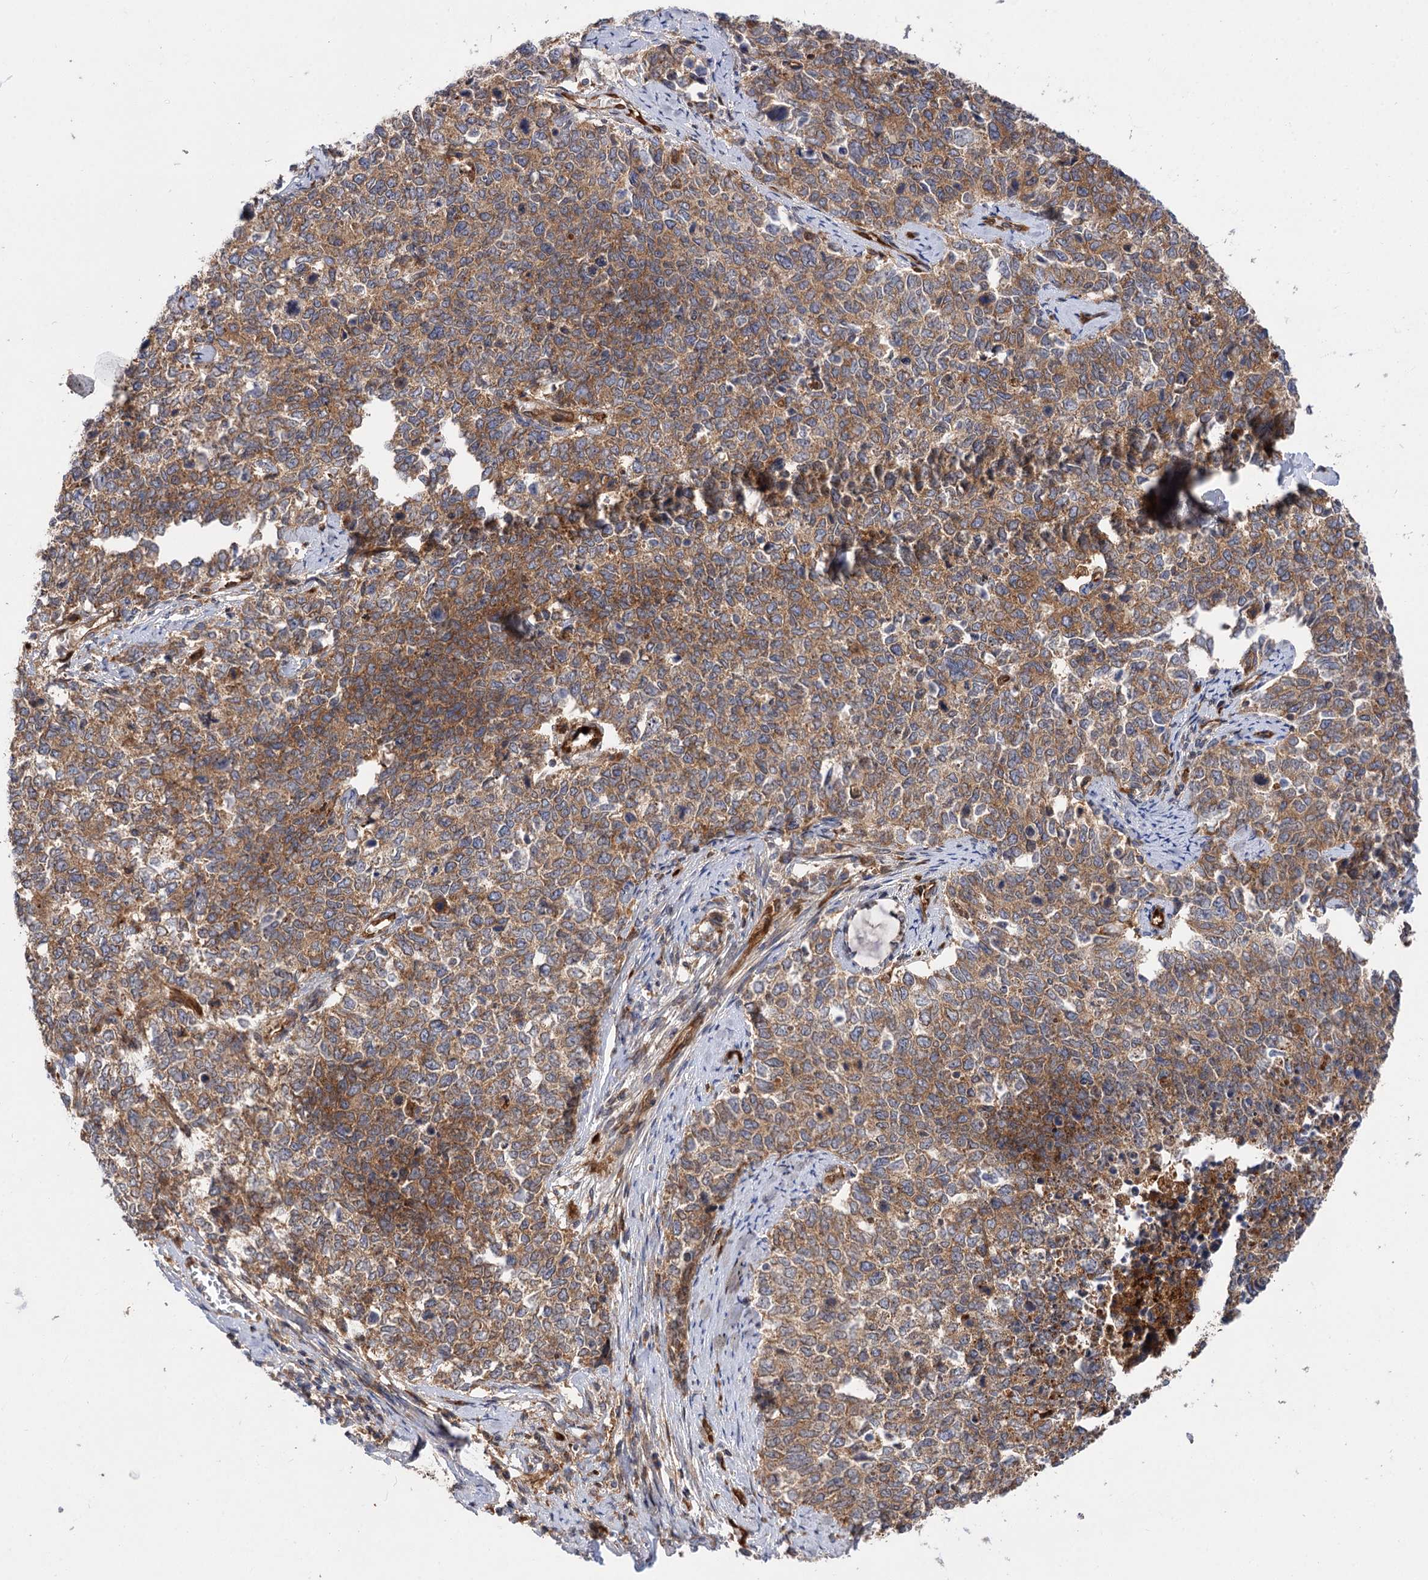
{"staining": {"intensity": "moderate", "quantity": ">75%", "location": "cytoplasmic/membranous"}, "tissue": "cervical cancer", "cell_type": "Tumor cells", "image_type": "cancer", "snomed": [{"axis": "morphology", "description": "Squamous cell carcinoma, NOS"}, {"axis": "topography", "description": "Cervix"}], "caption": "Immunohistochemistry (IHC) histopathology image of human cervical cancer stained for a protein (brown), which demonstrates medium levels of moderate cytoplasmic/membranous staining in about >75% of tumor cells.", "gene": "PATL1", "patient": {"sex": "female", "age": 63}}